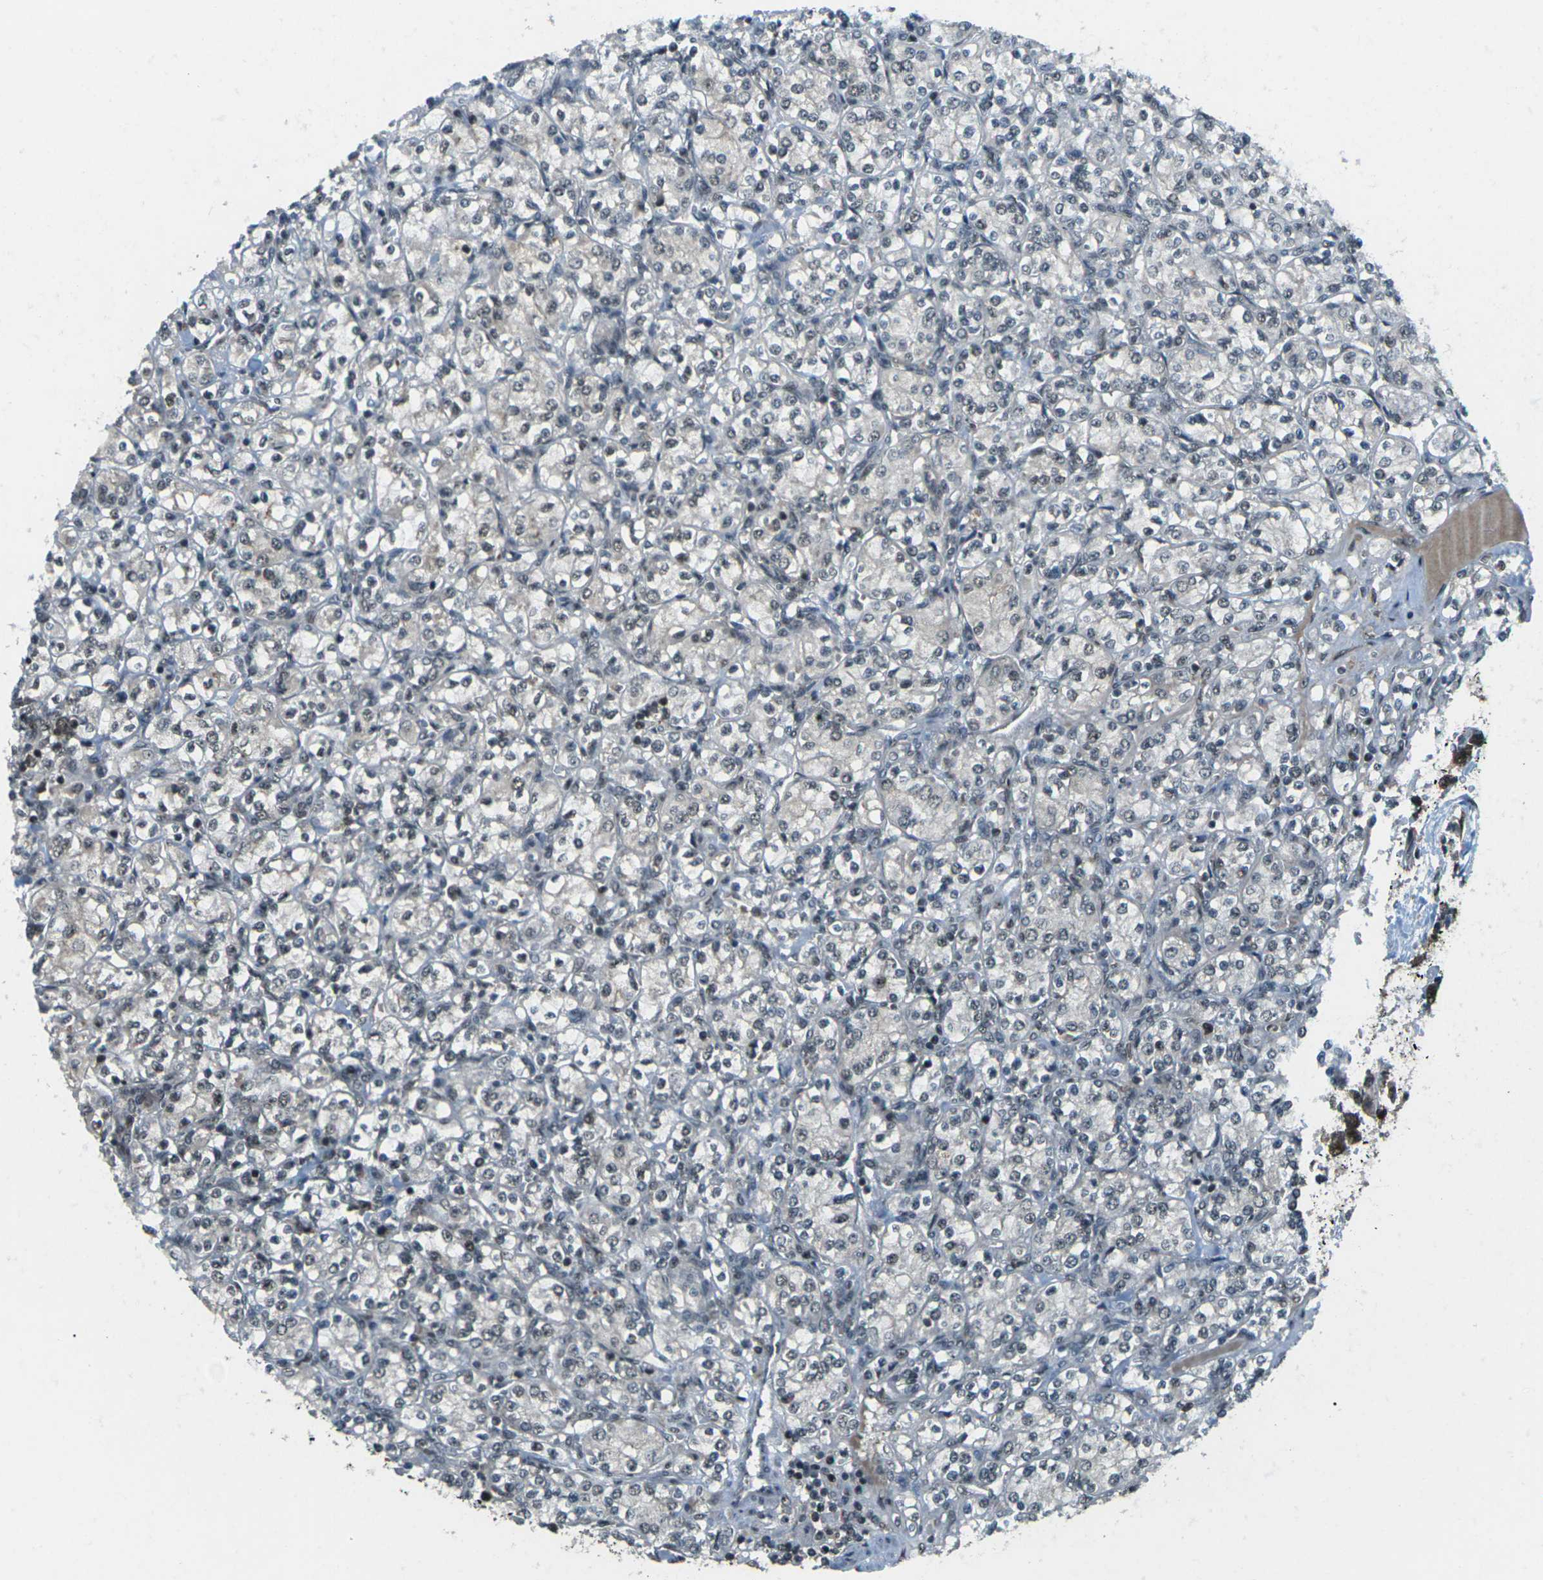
{"staining": {"intensity": "moderate", "quantity": "25%-75%", "location": "nuclear"}, "tissue": "renal cancer", "cell_type": "Tumor cells", "image_type": "cancer", "snomed": [{"axis": "morphology", "description": "Adenocarcinoma, NOS"}, {"axis": "topography", "description": "Kidney"}], "caption": "This micrograph reveals immunohistochemistry staining of human renal cancer, with medium moderate nuclear expression in about 25%-75% of tumor cells.", "gene": "UBE2S", "patient": {"sex": "male", "age": 77}}